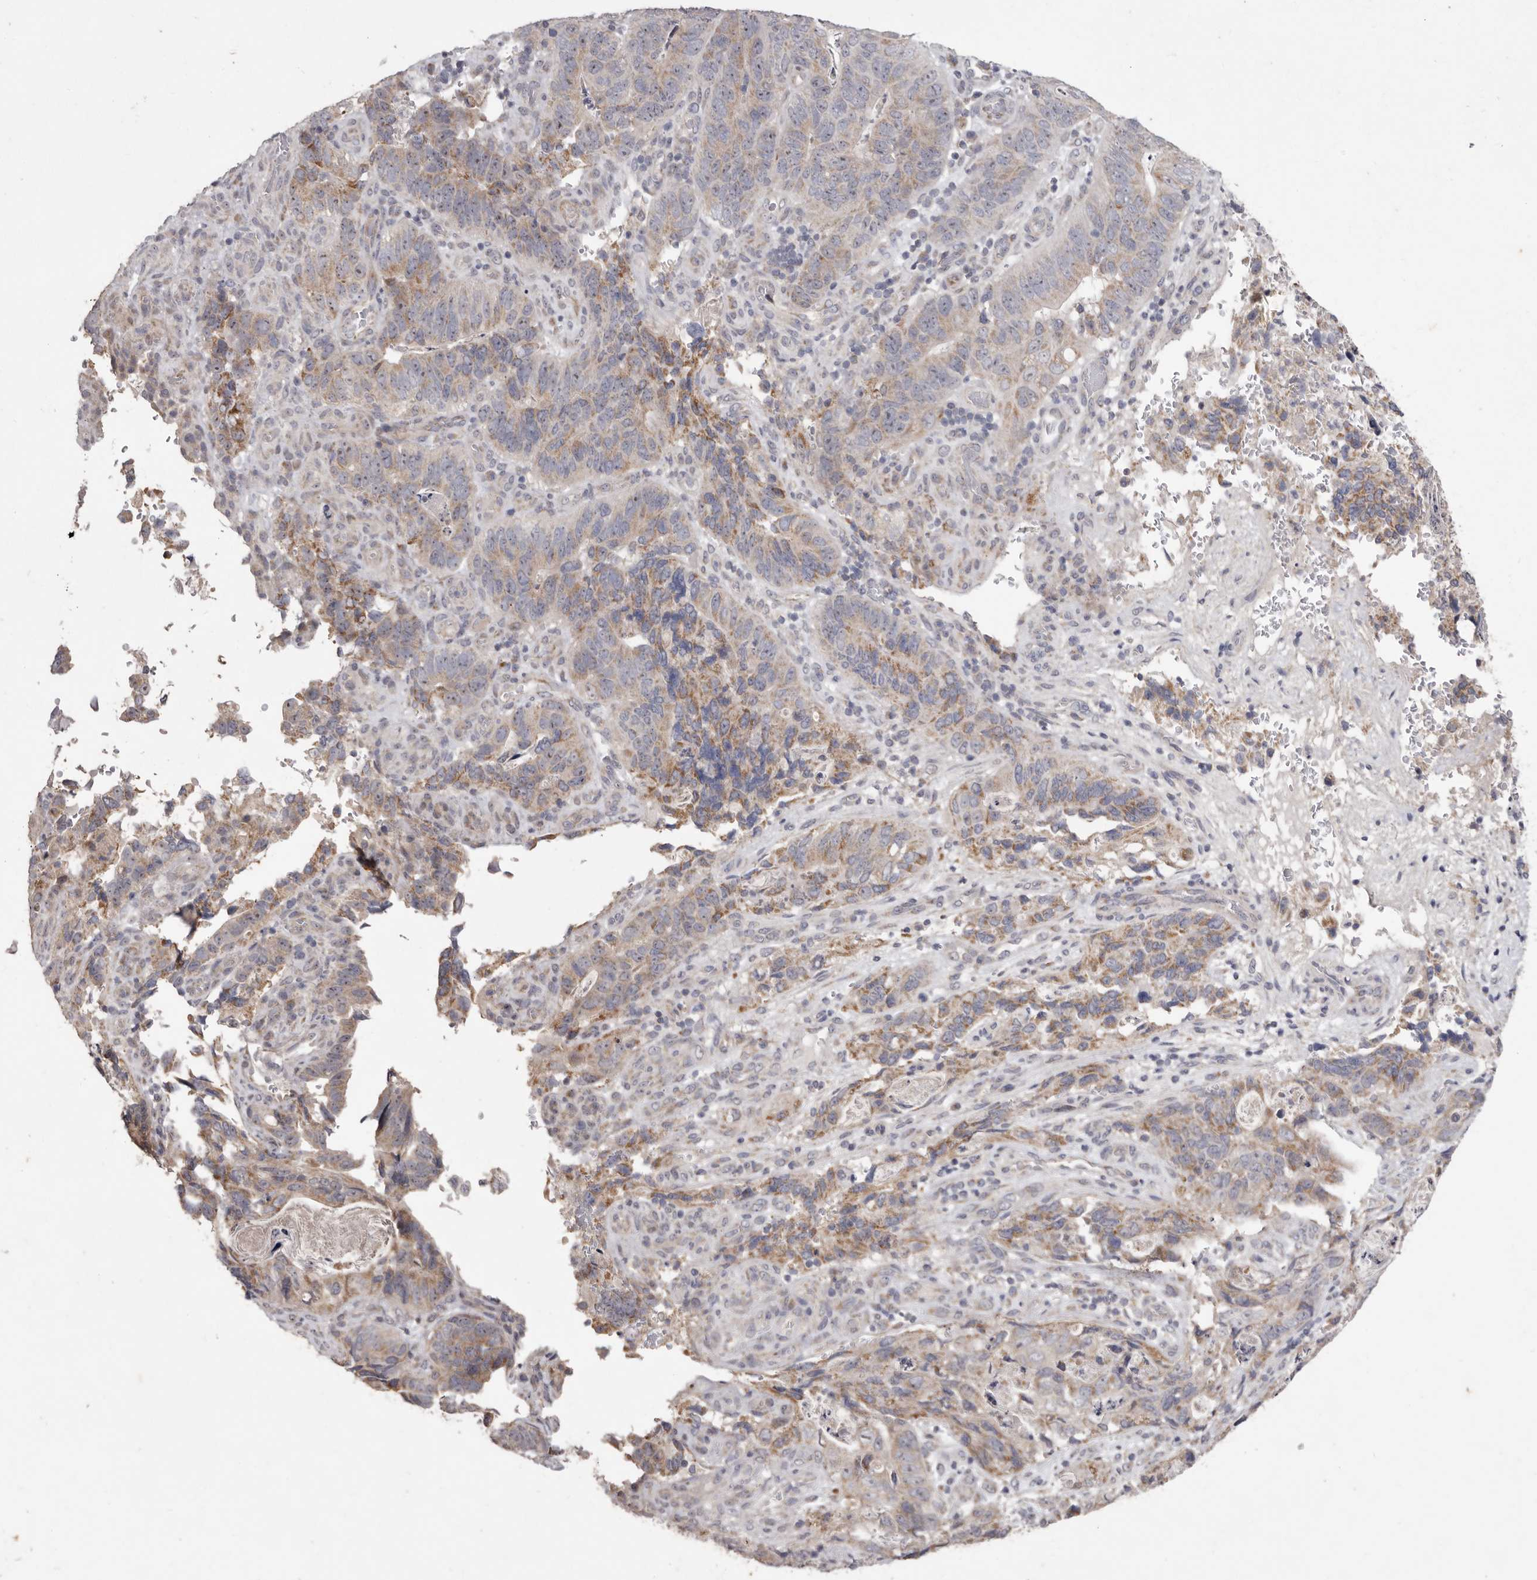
{"staining": {"intensity": "moderate", "quantity": "25%-75%", "location": "cytoplasmic/membranous"}, "tissue": "stomach cancer", "cell_type": "Tumor cells", "image_type": "cancer", "snomed": [{"axis": "morphology", "description": "Normal tissue, NOS"}, {"axis": "morphology", "description": "Adenocarcinoma, NOS"}, {"axis": "topography", "description": "Stomach"}], "caption": "A medium amount of moderate cytoplasmic/membranous positivity is present in approximately 25%-75% of tumor cells in stomach cancer tissue.", "gene": "FLAD1", "patient": {"sex": "female", "age": 89}}